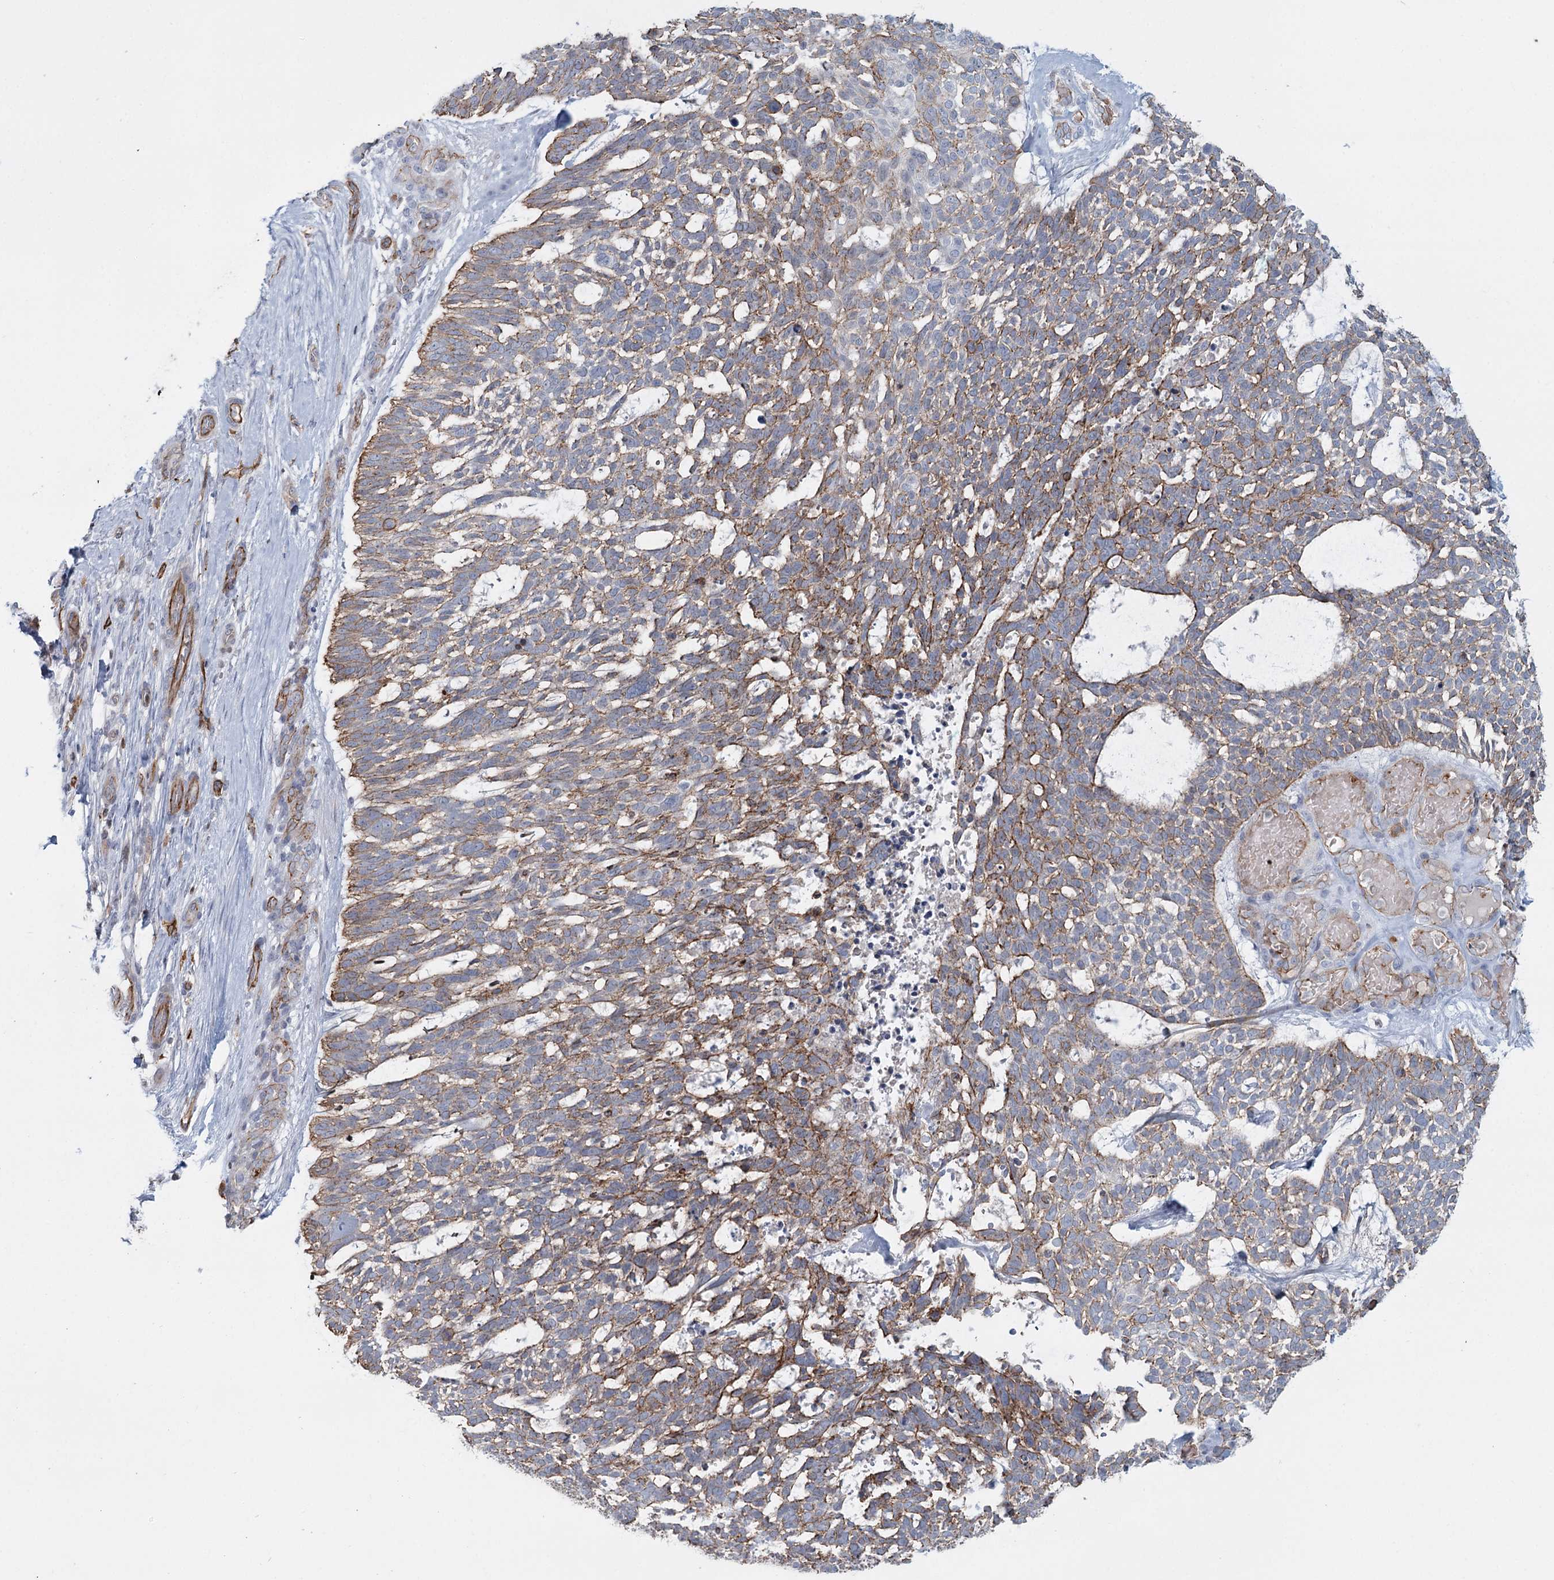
{"staining": {"intensity": "moderate", "quantity": "25%-75%", "location": "cytoplasmic/membranous"}, "tissue": "skin cancer", "cell_type": "Tumor cells", "image_type": "cancer", "snomed": [{"axis": "morphology", "description": "Basal cell carcinoma"}, {"axis": "topography", "description": "Skin"}], "caption": "The immunohistochemical stain shows moderate cytoplasmic/membranous expression in tumor cells of basal cell carcinoma (skin) tissue.", "gene": "ZFYVE28", "patient": {"sex": "male", "age": 88}}